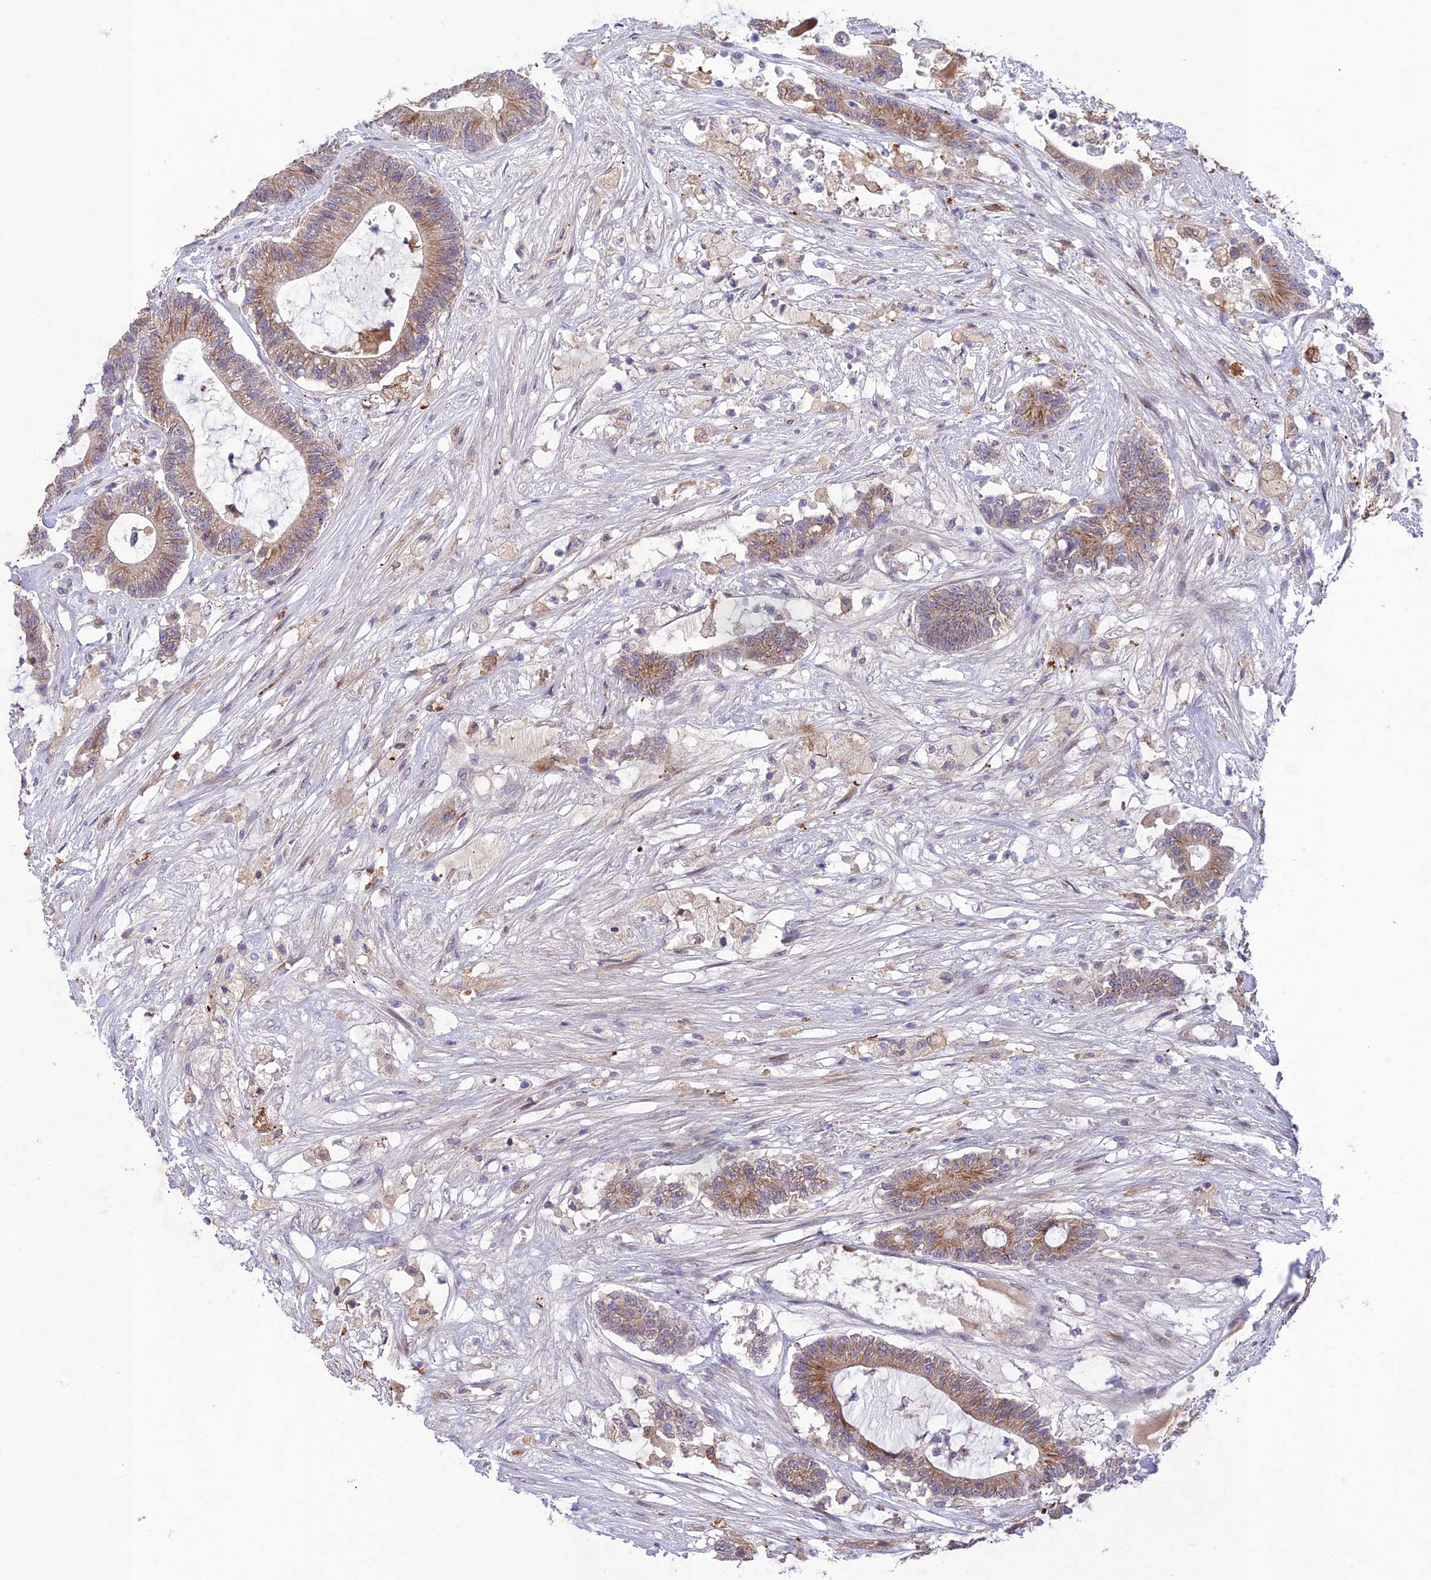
{"staining": {"intensity": "moderate", "quantity": ">75%", "location": "cytoplasmic/membranous"}, "tissue": "colorectal cancer", "cell_type": "Tumor cells", "image_type": "cancer", "snomed": [{"axis": "morphology", "description": "Adenocarcinoma, NOS"}, {"axis": "topography", "description": "Colon"}], "caption": "DAB immunohistochemical staining of colorectal adenocarcinoma demonstrates moderate cytoplasmic/membranous protein staining in about >75% of tumor cells.", "gene": "ANKRD52", "patient": {"sex": "female", "age": 84}}